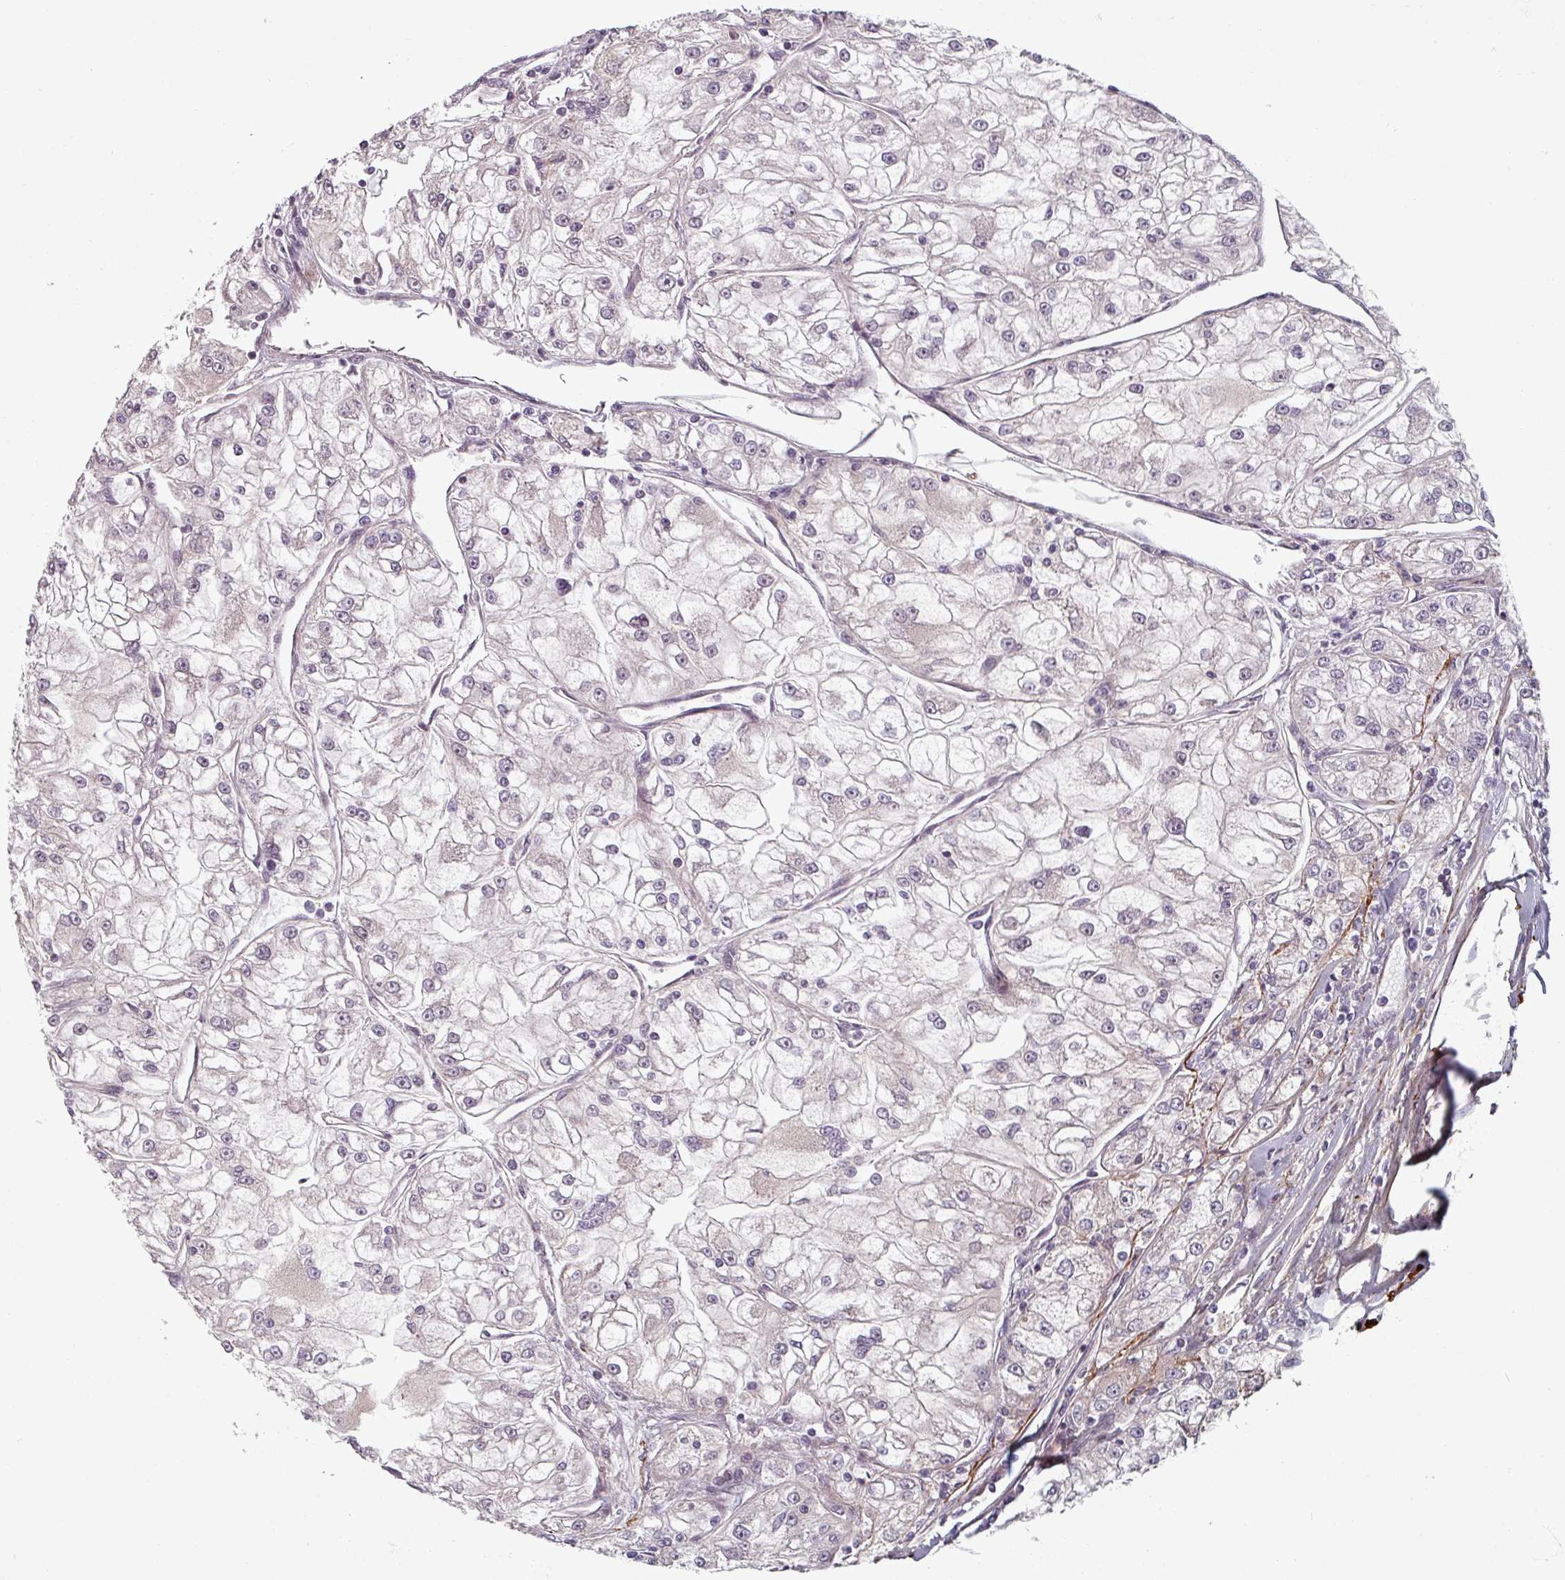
{"staining": {"intensity": "negative", "quantity": "none", "location": "none"}, "tissue": "renal cancer", "cell_type": "Tumor cells", "image_type": "cancer", "snomed": [{"axis": "morphology", "description": "Adenocarcinoma, NOS"}, {"axis": "topography", "description": "Kidney"}], "caption": "Protein analysis of renal cancer exhibits no significant expression in tumor cells.", "gene": "CYB5RL", "patient": {"sex": "female", "age": 72}}